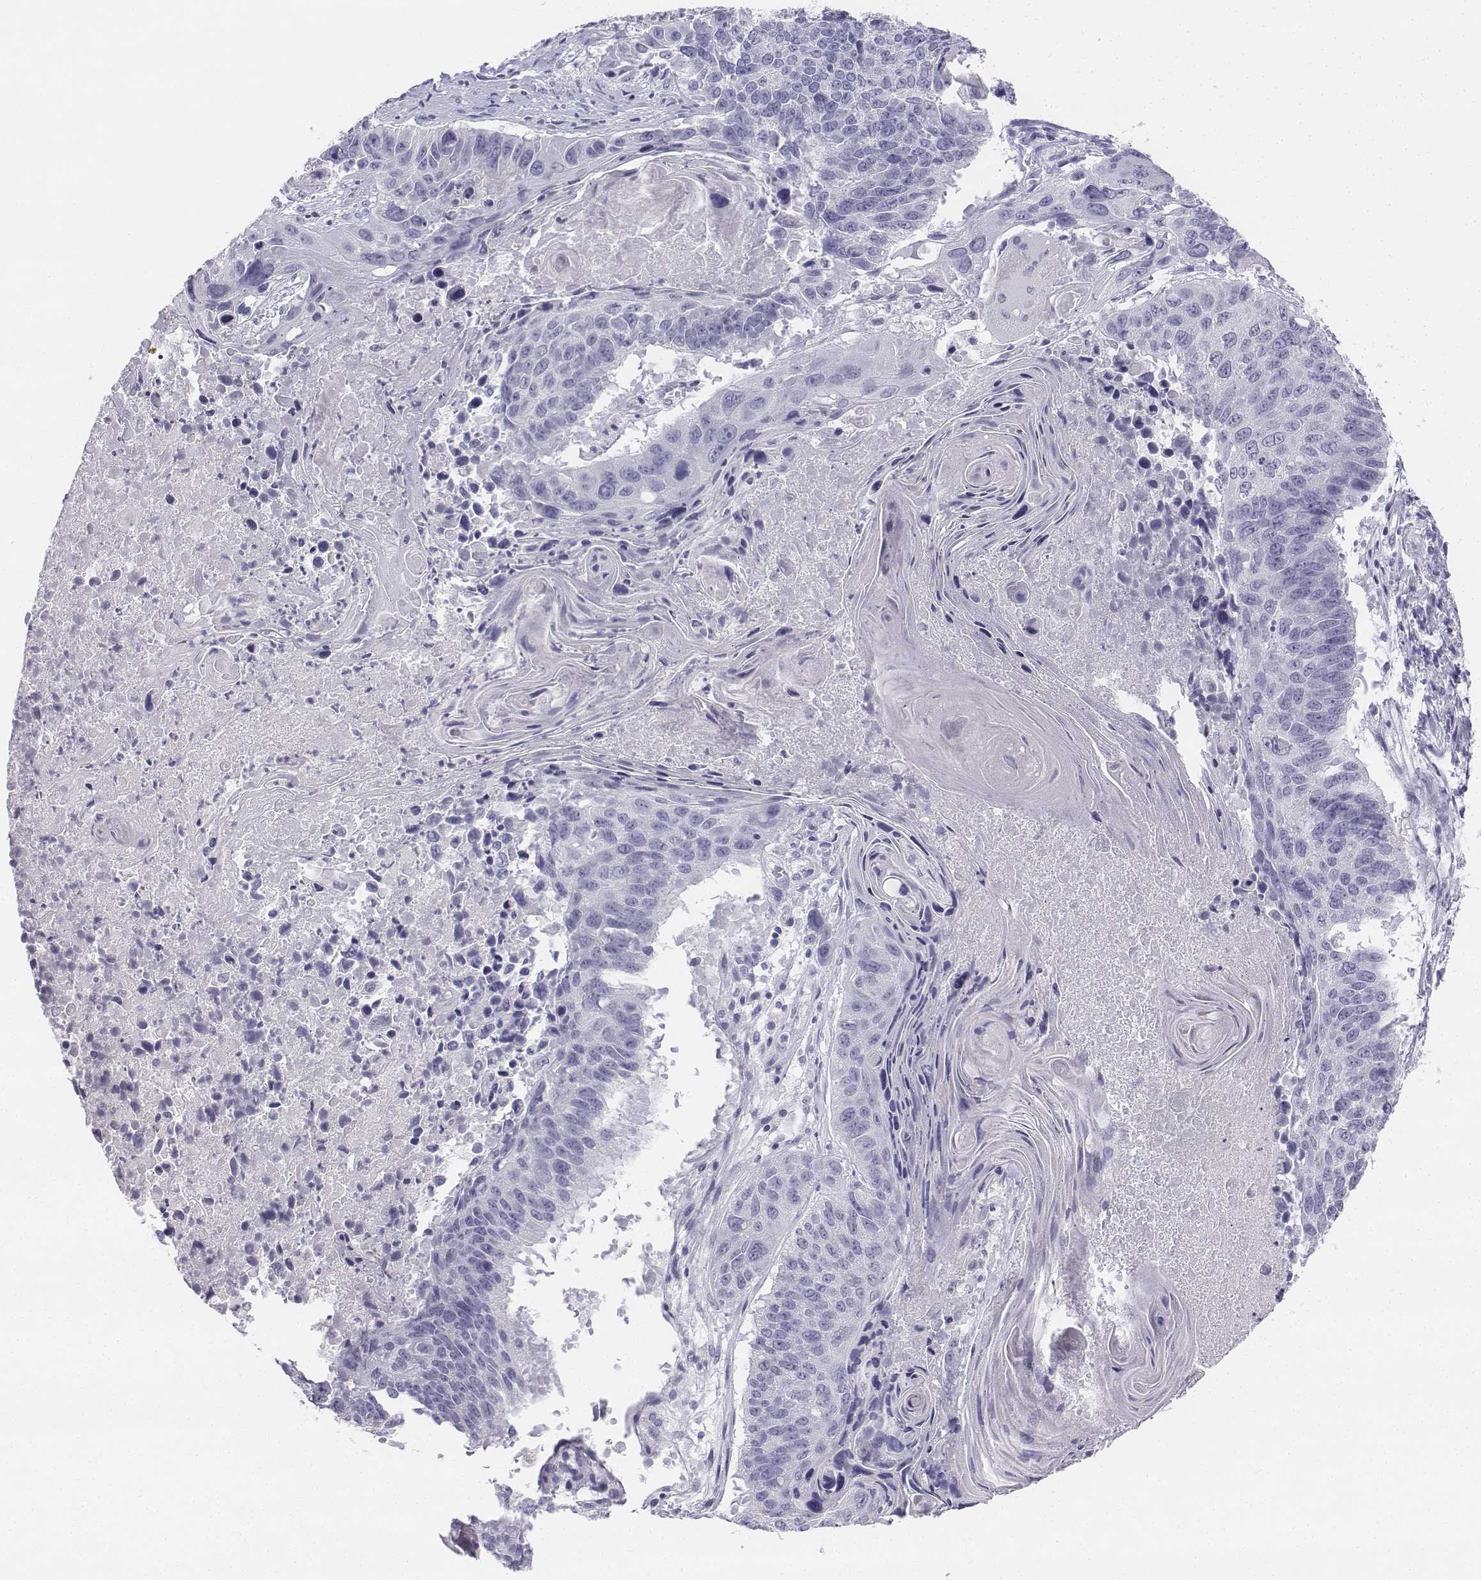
{"staining": {"intensity": "negative", "quantity": "none", "location": "none"}, "tissue": "lung cancer", "cell_type": "Tumor cells", "image_type": "cancer", "snomed": [{"axis": "morphology", "description": "Squamous cell carcinoma, NOS"}, {"axis": "topography", "description": "Lung"}], "caption": "The immunohistochemistry histopathology image has no significant positivity in tumor cells of squamous cell carcinoma (lung) tissue. (DAB (3,3'-diaminobenzidine) immunohistochemistry (IHC) with hematoxylin counter stain).", "gene": "UCN2", "patient": {"sex": "male", "age": 73}}